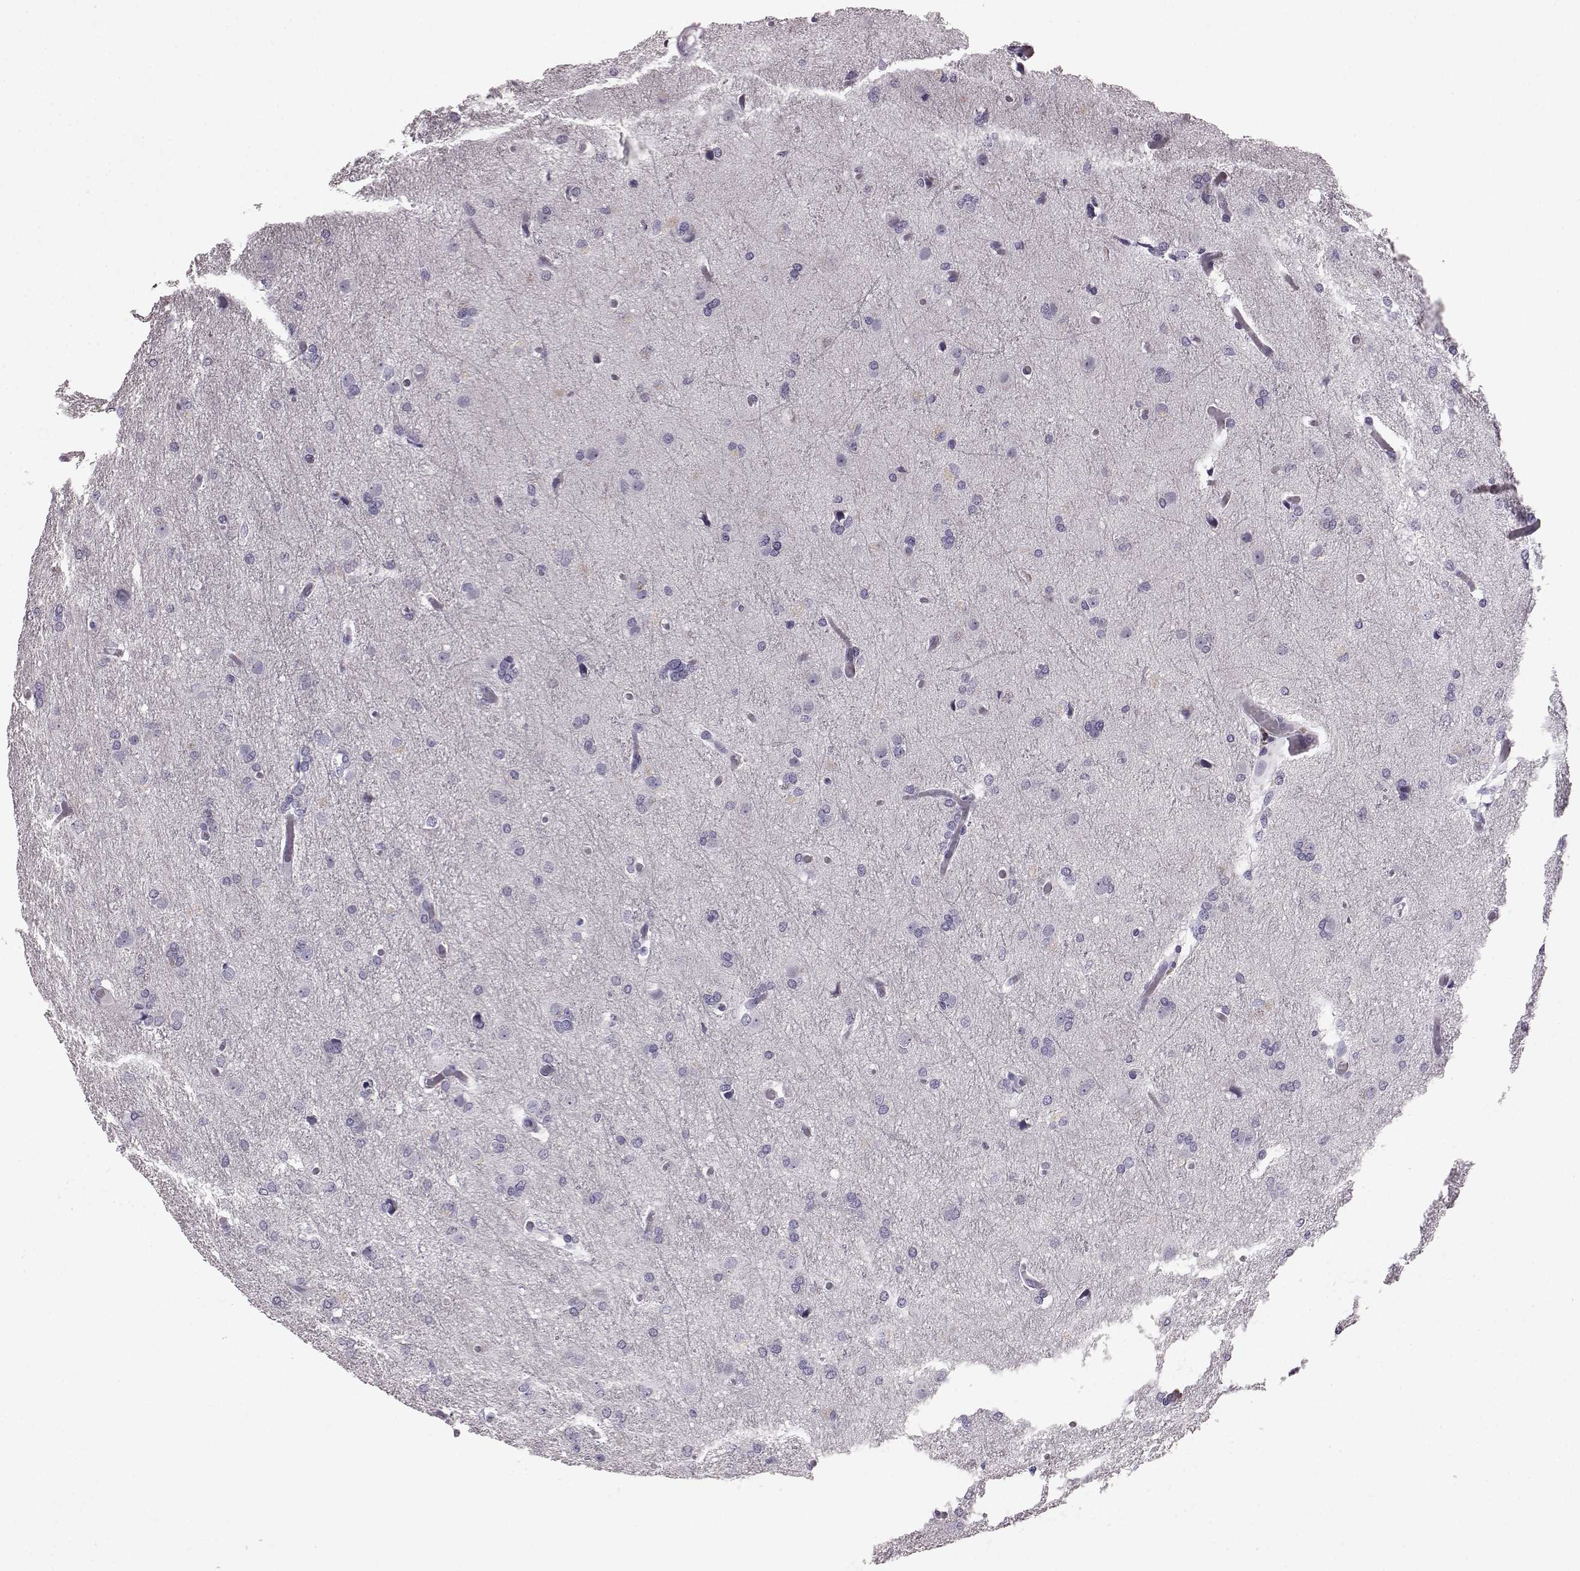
{"staining": {"intensity": "negative", "quantity": "none", "location": "none"}, "tissue": "glioma", "cell_type": "Tumor cells", "image_type": "cancer", "snomed": [{"axis": "morphology", "description": "Glioma, malignant, High grade"}, {"axis": "topography", "description": "Brain"}], "caption": "The photomicrograph reveals no significant expression in tumor cells of malignant glioma (high-grade). (Stains: DAB (3,3'-diaminobenzidine) IHC with hematoxylin counter stain, Microscopy: brightfield microscopy at high magnification).", "gene": "AIPL1", "patient": {"sex": "male", "age": 68}}